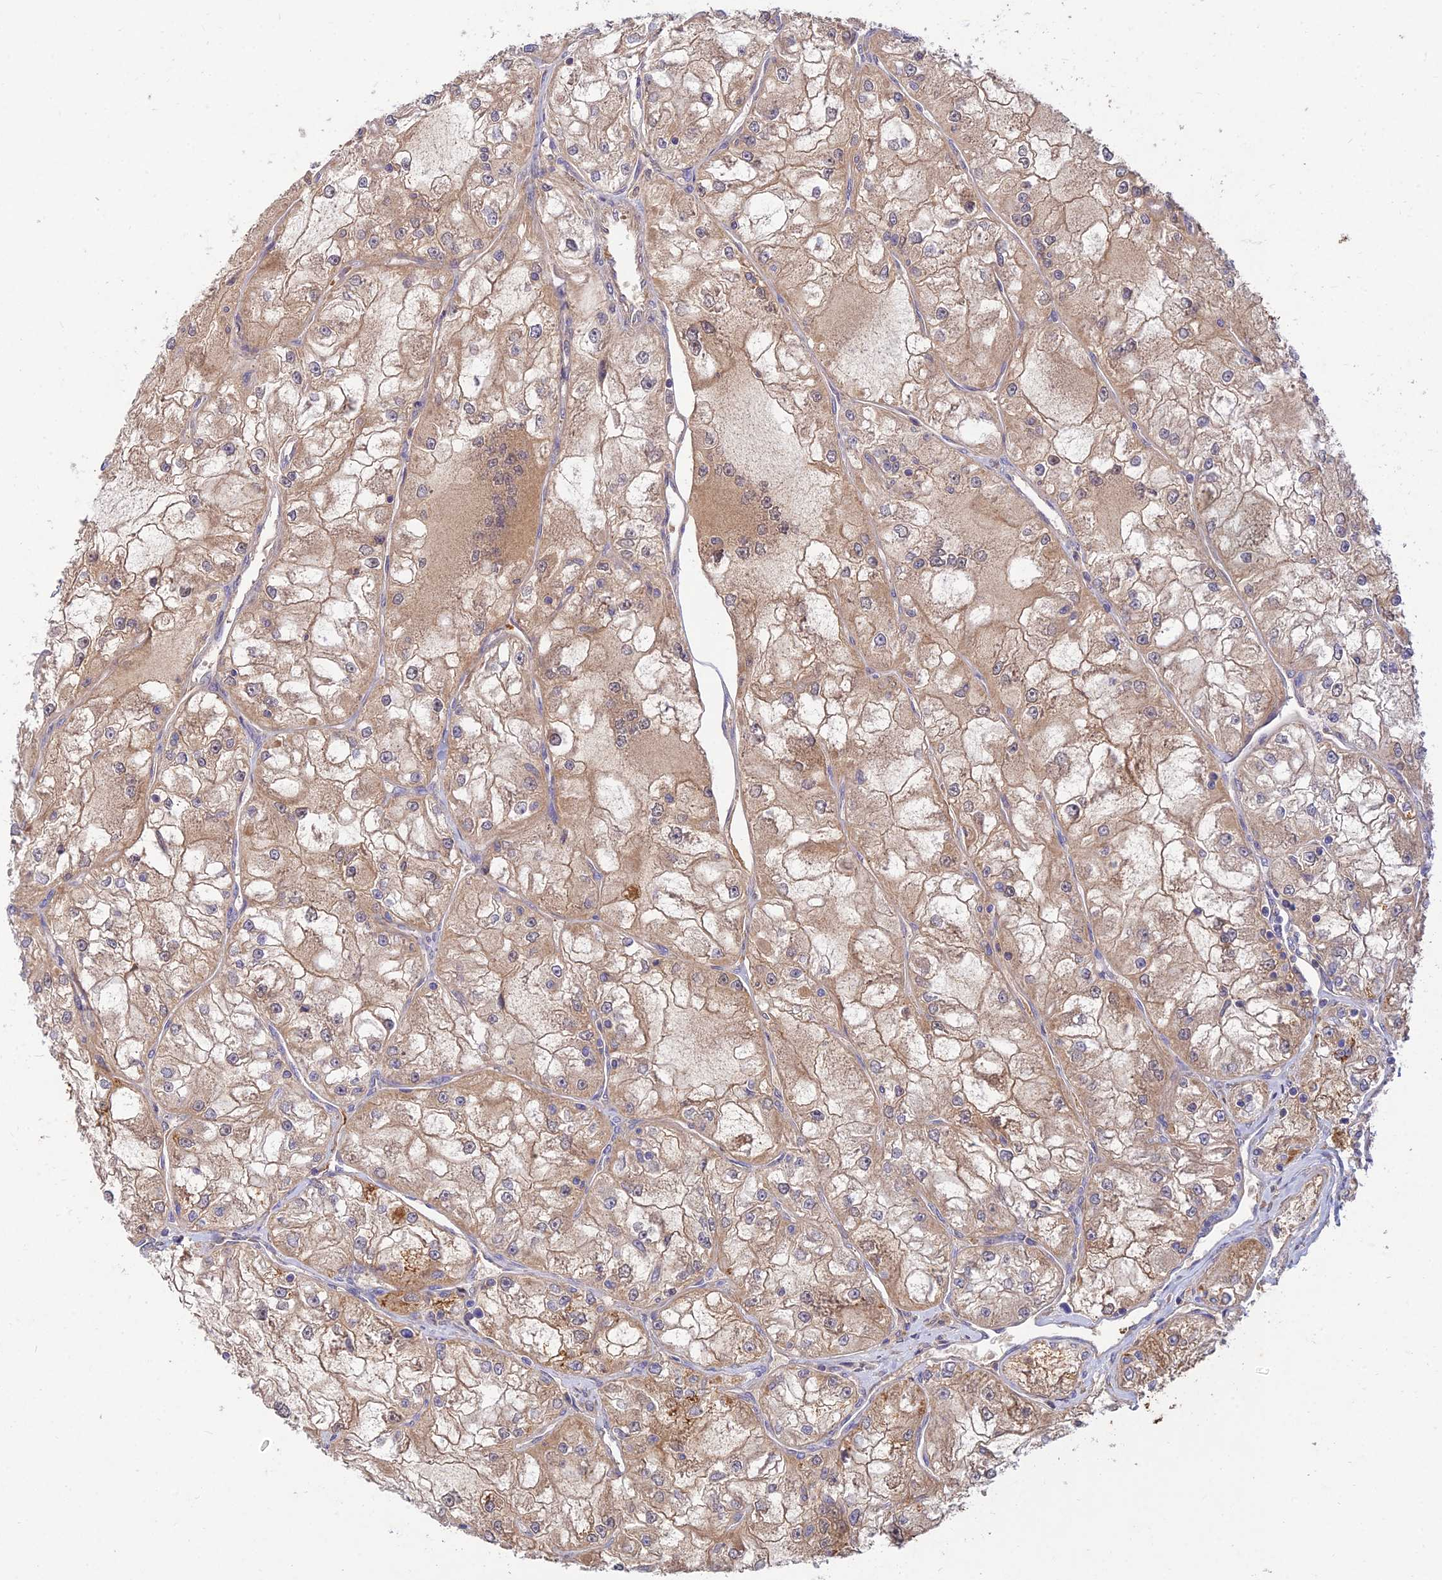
{"staining": {"intensity": "moderate", "quantity": ">75%", "location": "cytoplasmic/membranous"}, "tissue": "renal cancer", "cell_type": "Tumor cells", "image_type": "cancer", "snomed": [{"axis": "morphology", "description": "Adenocarcinoma, NOS"}, {"axis": "topography", "description": "Kidney"}], "caption": "Renal cancer (adenocarcinoma) stained with a brown dye demonstrates moderate cytoplasmic/membranous positive expression in approximately >75% of tumor cells.", "gene": "ACSM5", "patient": {"sex": "female", "age": 72}}